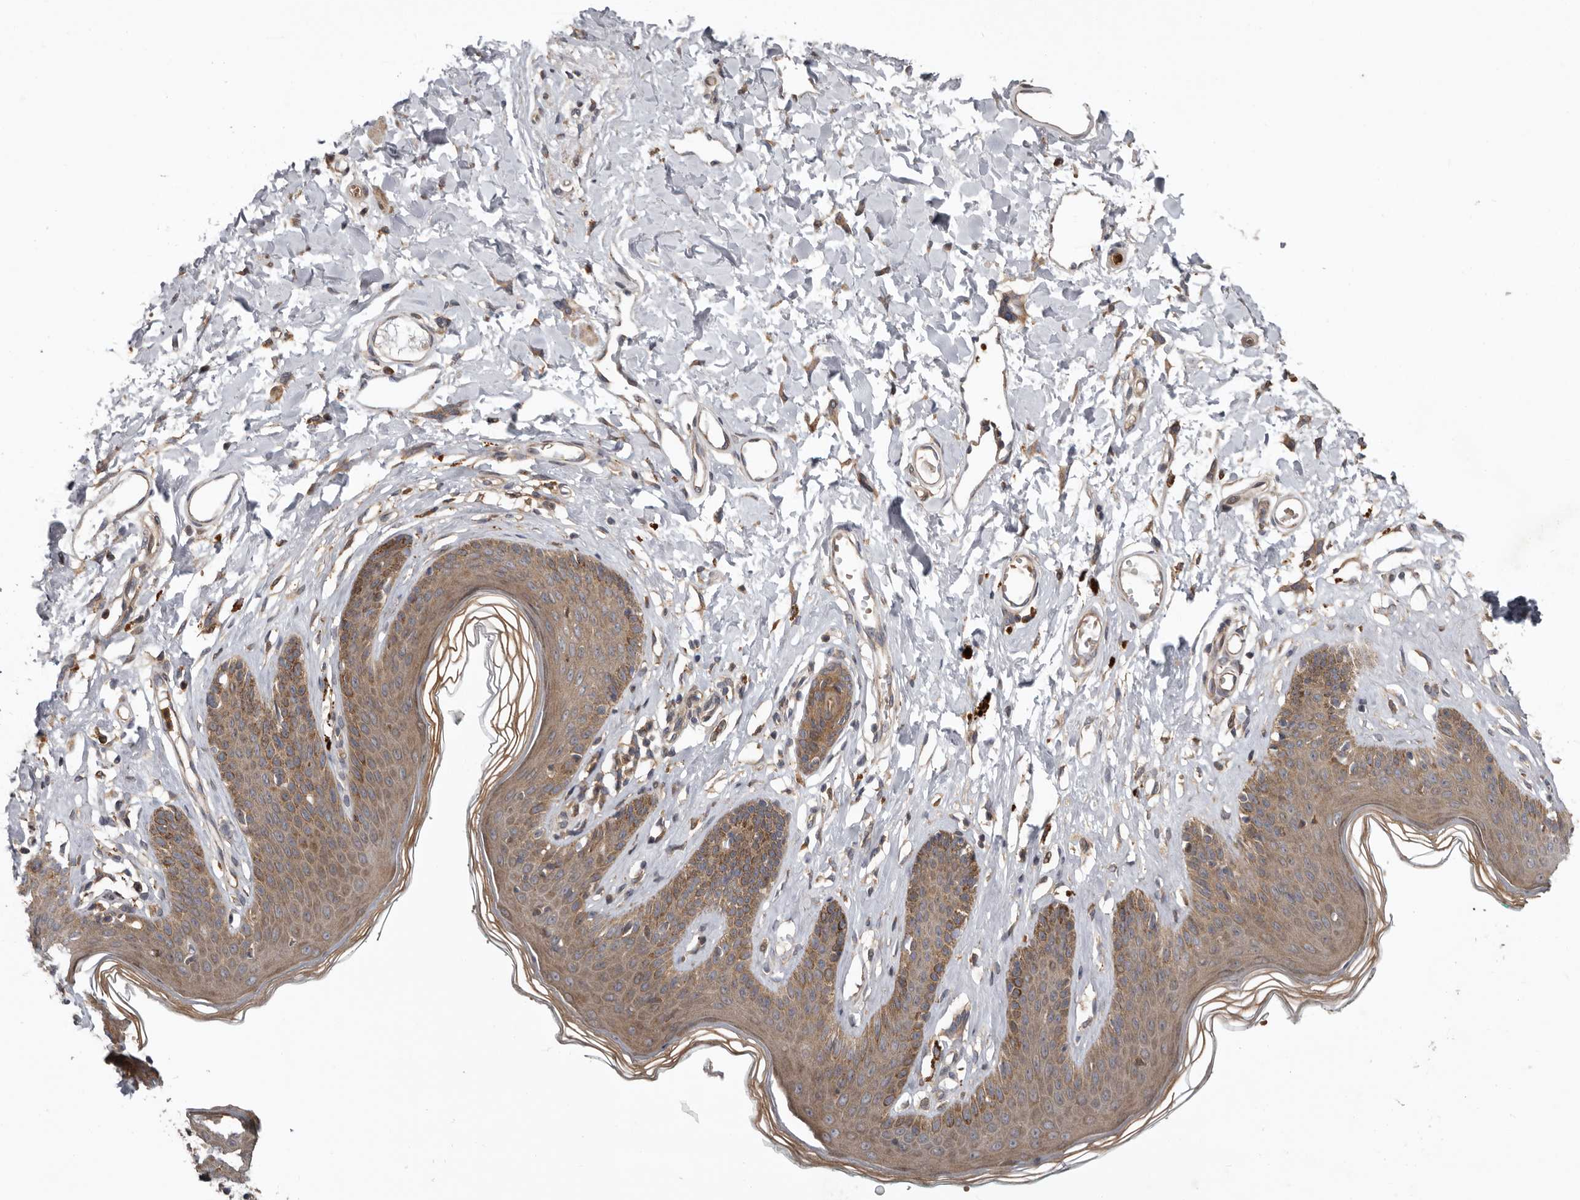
{"staining": {"intensity": "moderate", "quantity": ">75%", "location": "cytoplasmic/membranous"}, "tissue": "skin", "cell_type": "Epidermal cells", "image_type": "normal", "snomed": [{"axis": "morphology", "description": "Normal tissue, NOS"}, {"axis": "morphology", "description": "Squamous cell carcinoma, NOS"}, {"axis": "topography", "description": "Vulva"}], "caption": "Skin stained with immunohistochemistry reveals moderate cytoplasmic/membranous positivity in approximately >75% of epidermal cells. The protein is stained brown, and the nuclei are stained in blue (DAB (3,3'-diaminobenzidine) IHC with brightfield microscopy, high magnification).", "gene": "FGFR4", "patient": {"sex": "female", "age": 85}}